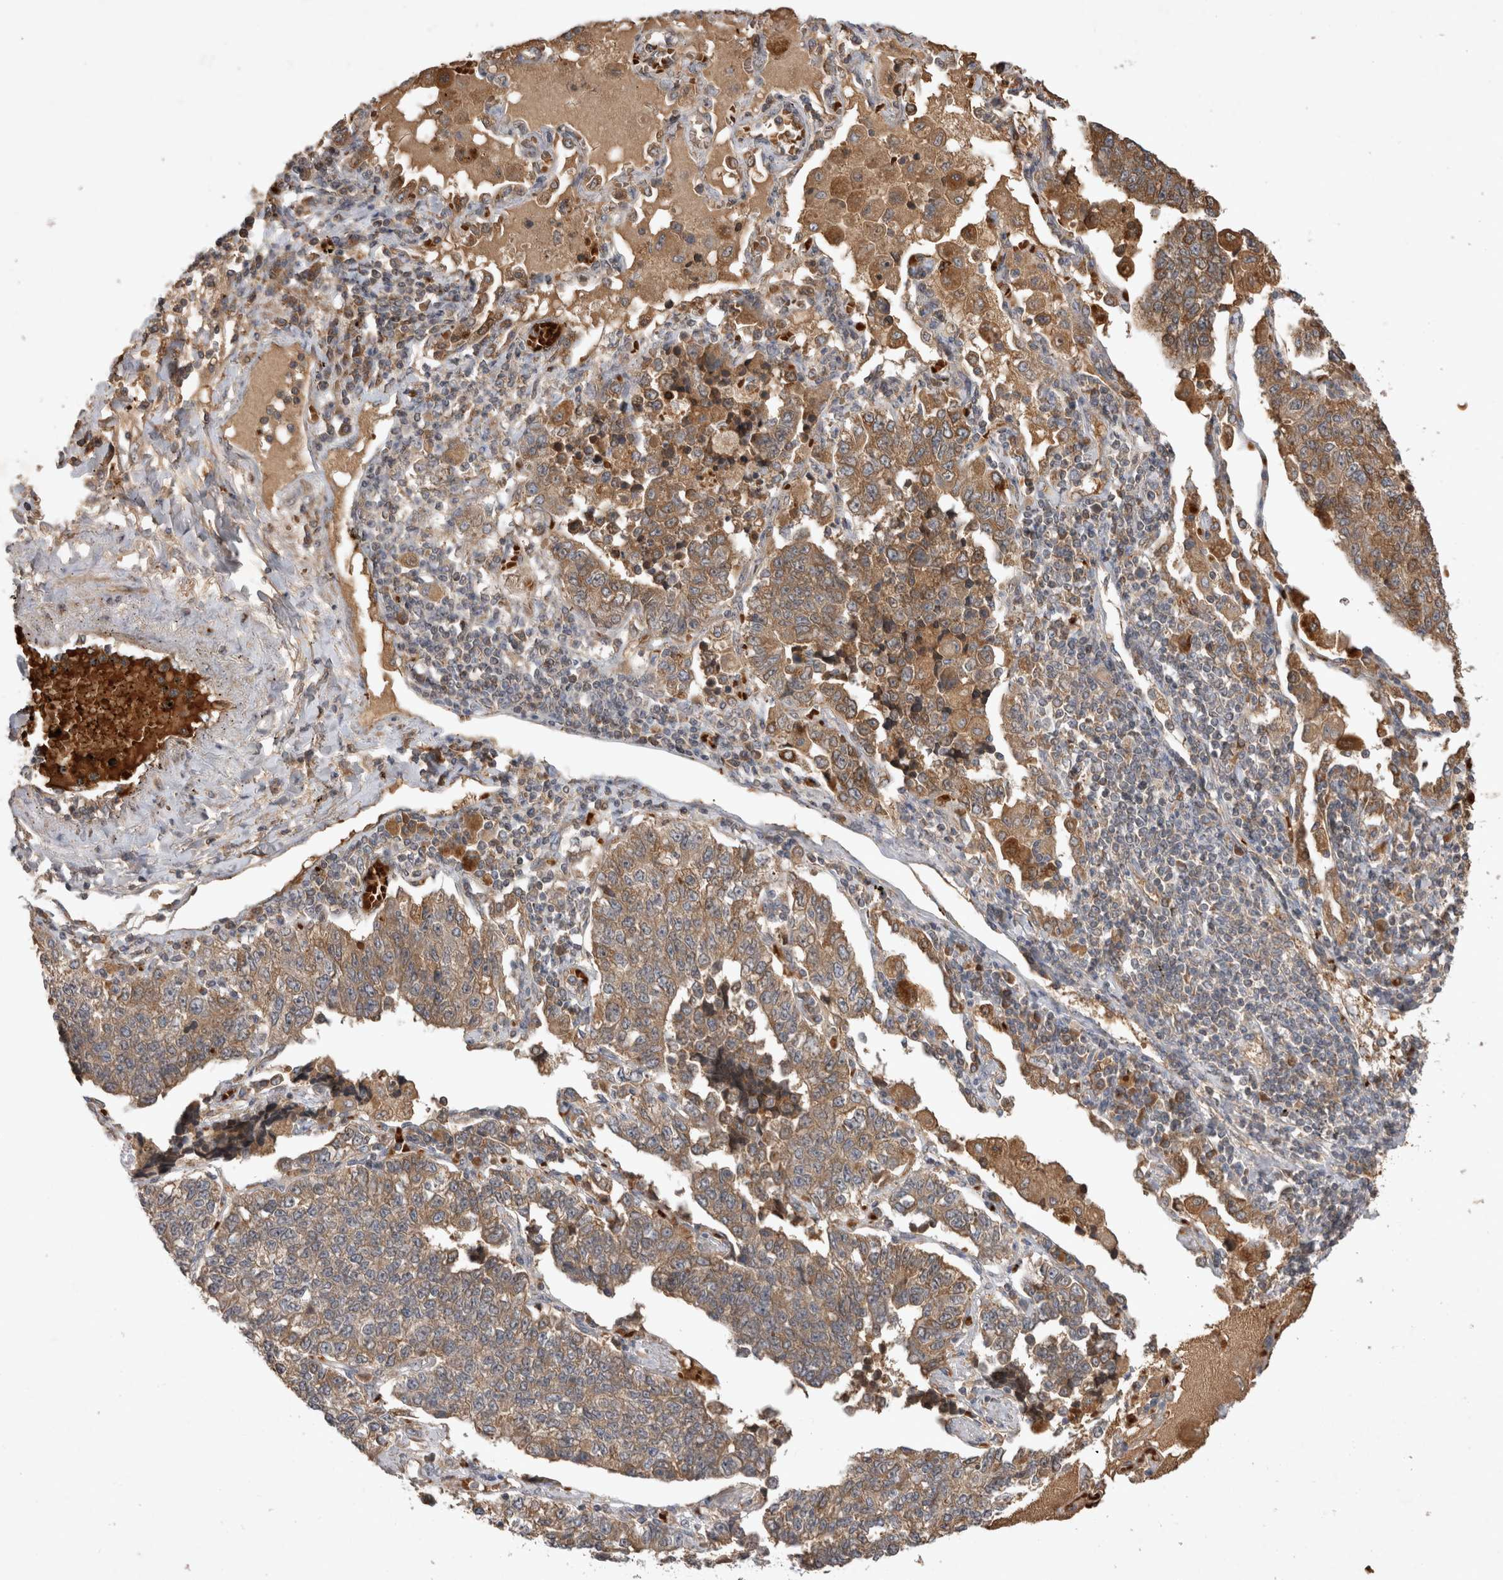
{"staining": {"intensity": "moderate", "quantity": ">75%", "location": "cytoplasmic/membranous"}, "tissue": "lung cancer", "cell_type": "Tumor cells", "image_type": "cancer", "snomed": [{"axis": "morphology", "description": "Adenocarcinoma, NOS"}, {"axis": "topography", "description": "Lung"}], "caption": "Moderate cytoplasmic/membranous protein positivity is appreciated in approximately >75% of tumor cells in lung cancer (adenocarcinoma).", "gene": "FAM221A", "patient": {"sex": "male", "age": 49}}